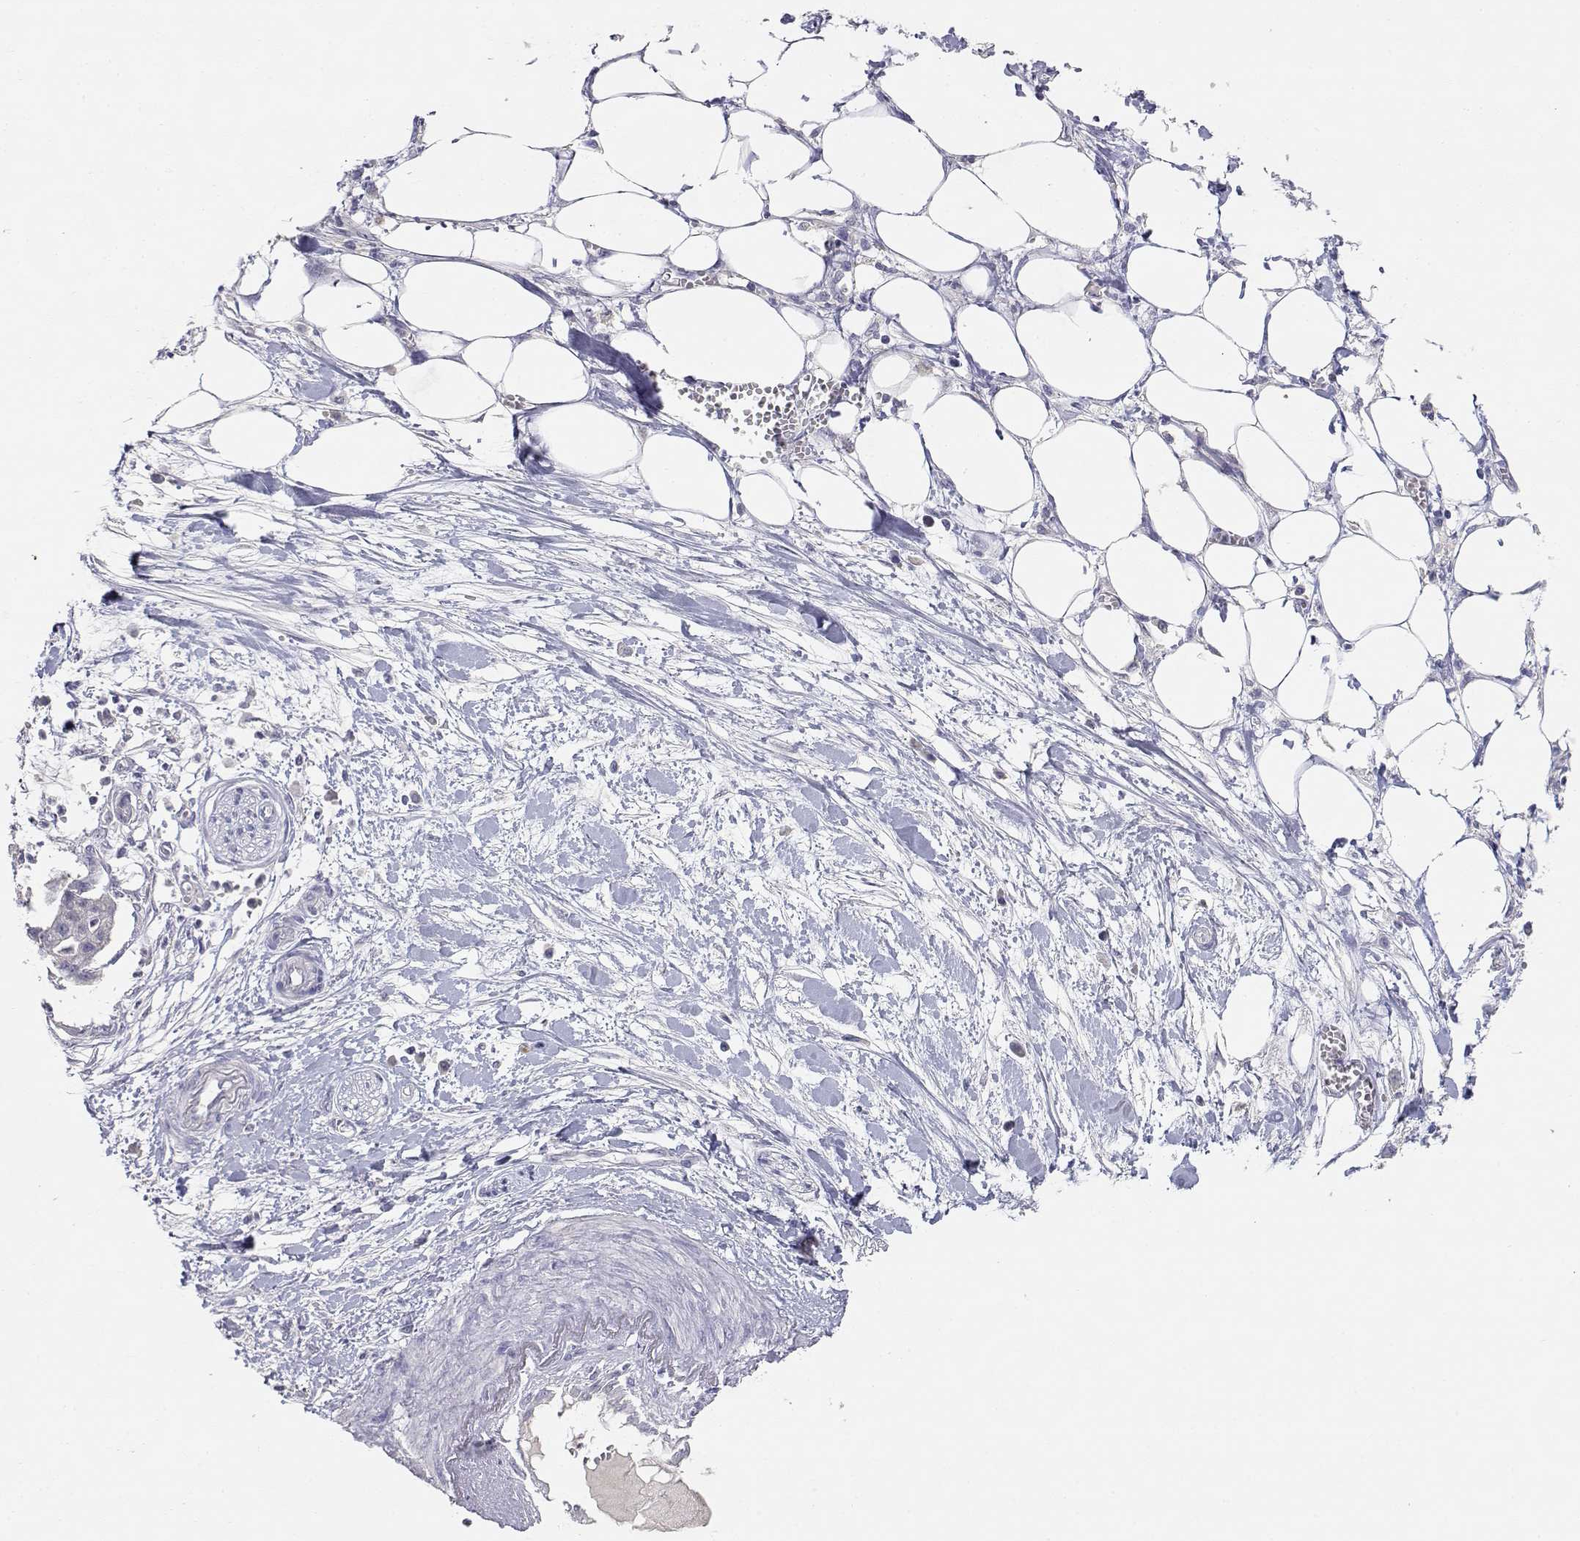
{"staining": {"intensity": "negative", "quantity": "none", "location": "none"}, "tissue": "pancreatic cancer", "cell_type": "Tumor cells", "image_type": "cancer", "snomed": [{"axis": "morphology", "description": "Normal tissue, NOS"}, {"axis": "morphology", "description": "Adenocarcinoma, NOS"}, {"axis": "topography", "description": "Lymph node"}, {"axis": "topography", "description": "Pancreas"}], "caption": "IHC histopathology image of human pancreatic adenocarcinoma stained for a protein (brown), which exhibits no staining in tumor cells.", "gene": "ADA", "patient": {"sex": "female", "age": 58}}